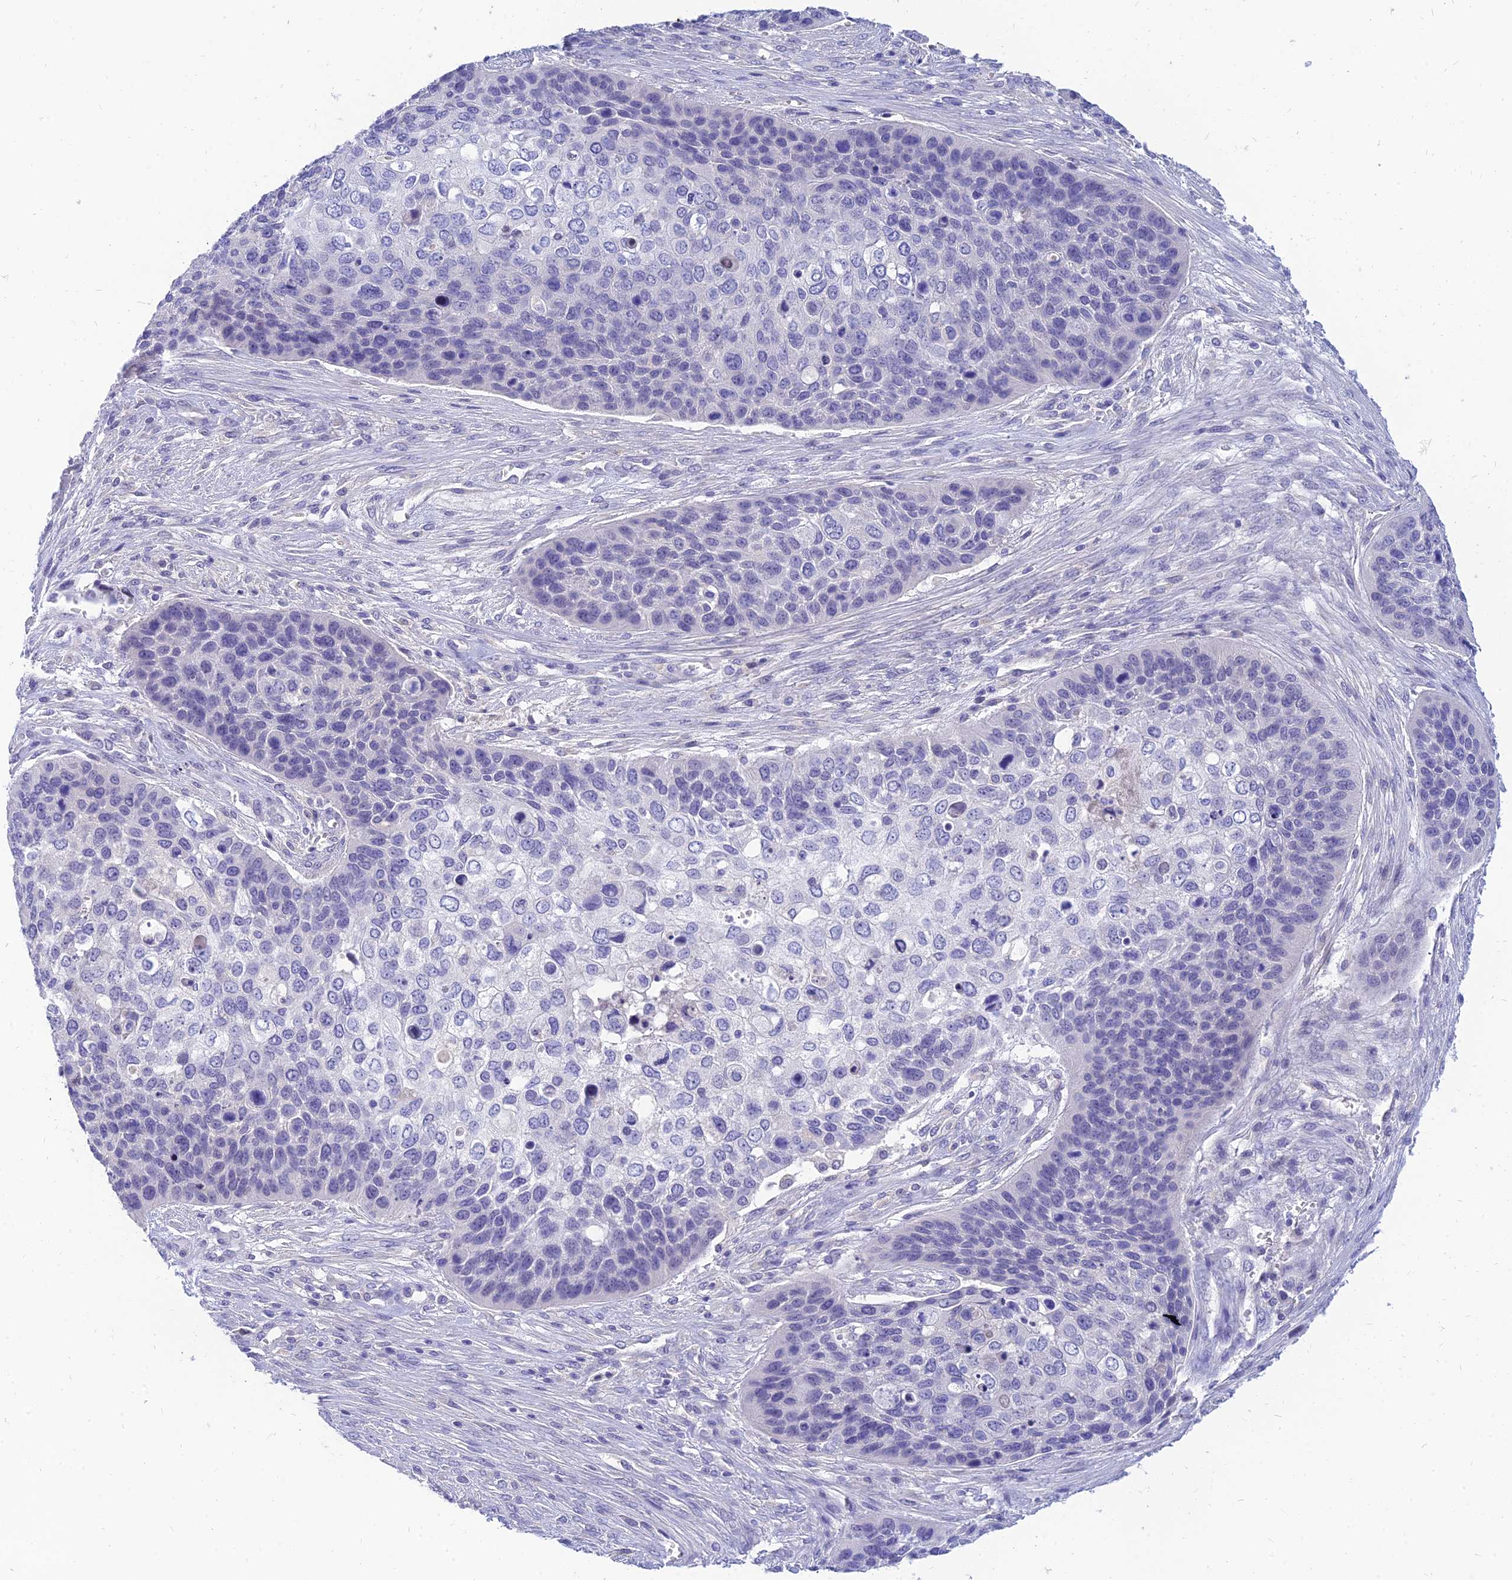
{"staining": {"intensity": "negative", "quantity": "none", "location": "none"}, "tissue": "skin cancer", "cell_type": "Tumor cells", "image_type": "cancer", "snomed": [{"axis": "morphology", "description": "Basal cell carcinoma"}, {"axis": "topography", "description": "Skin"}], "caption": "Histopathology image shows no significant protein staining in tumor cells of skin basal cell carcinoma.", "gene": "TMEM161B", "patient": {"sex": "female", "age": 74}}